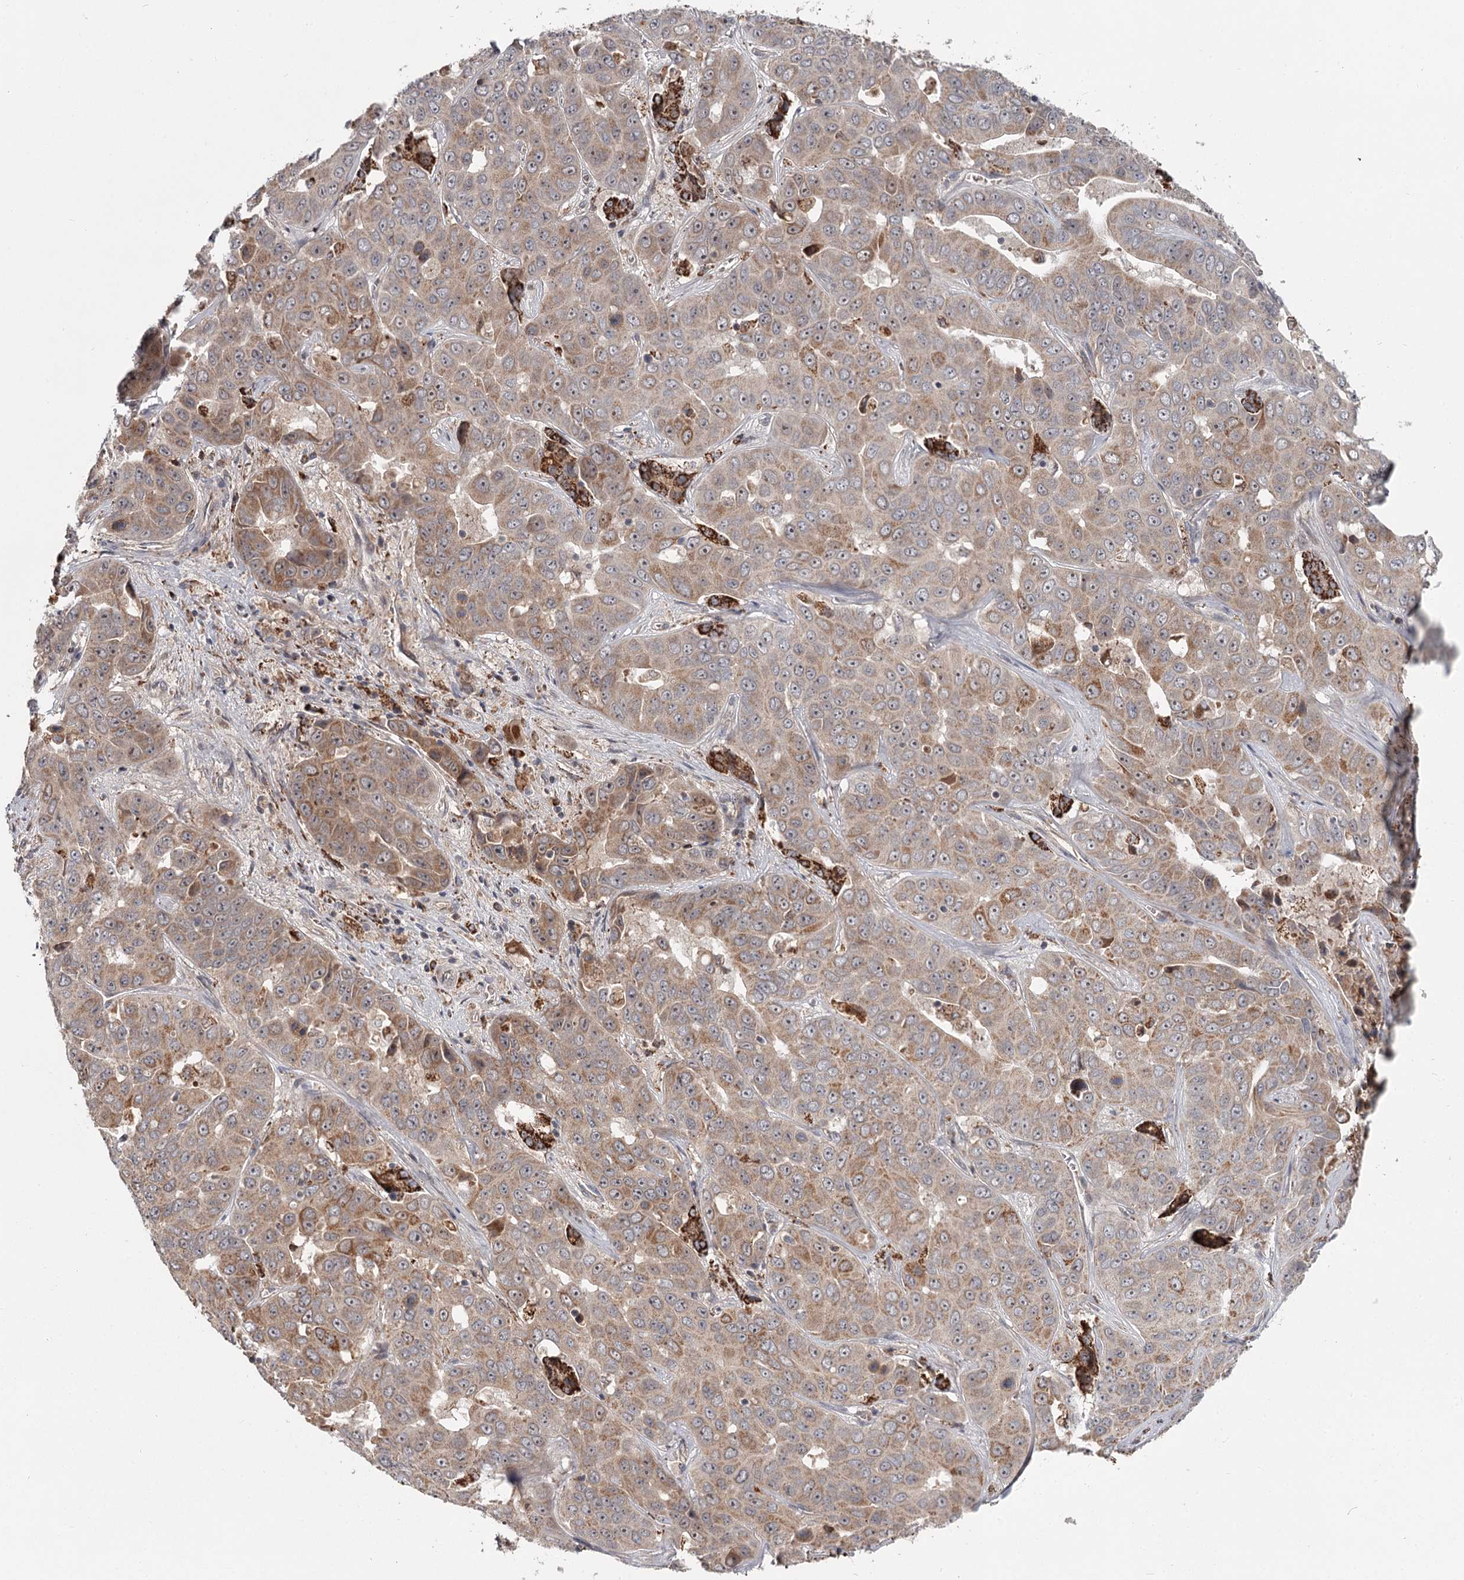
{"staining": {"intensity": "moderate", "quantity": "25%-75%", "location": "cytoplasmic/membranous"}, "tissue": "liver cancer", "cell_type": "Tumor cells", "image_type": "cancer", "snomed": [{"axis": "morphology", "description": "Cholangiocarcinoma"}, {"axis": "topography", "description": "Liver"}], "caption": "This is a micrograph of immunohistochemistry (IHC) staining of liver cholangiocarcinoma, which shows moderate positivity in the cytoplasmic/membranous of tumor cells.", "gene": "CDC123", "patient": {"sex": "female", "age": 52}}